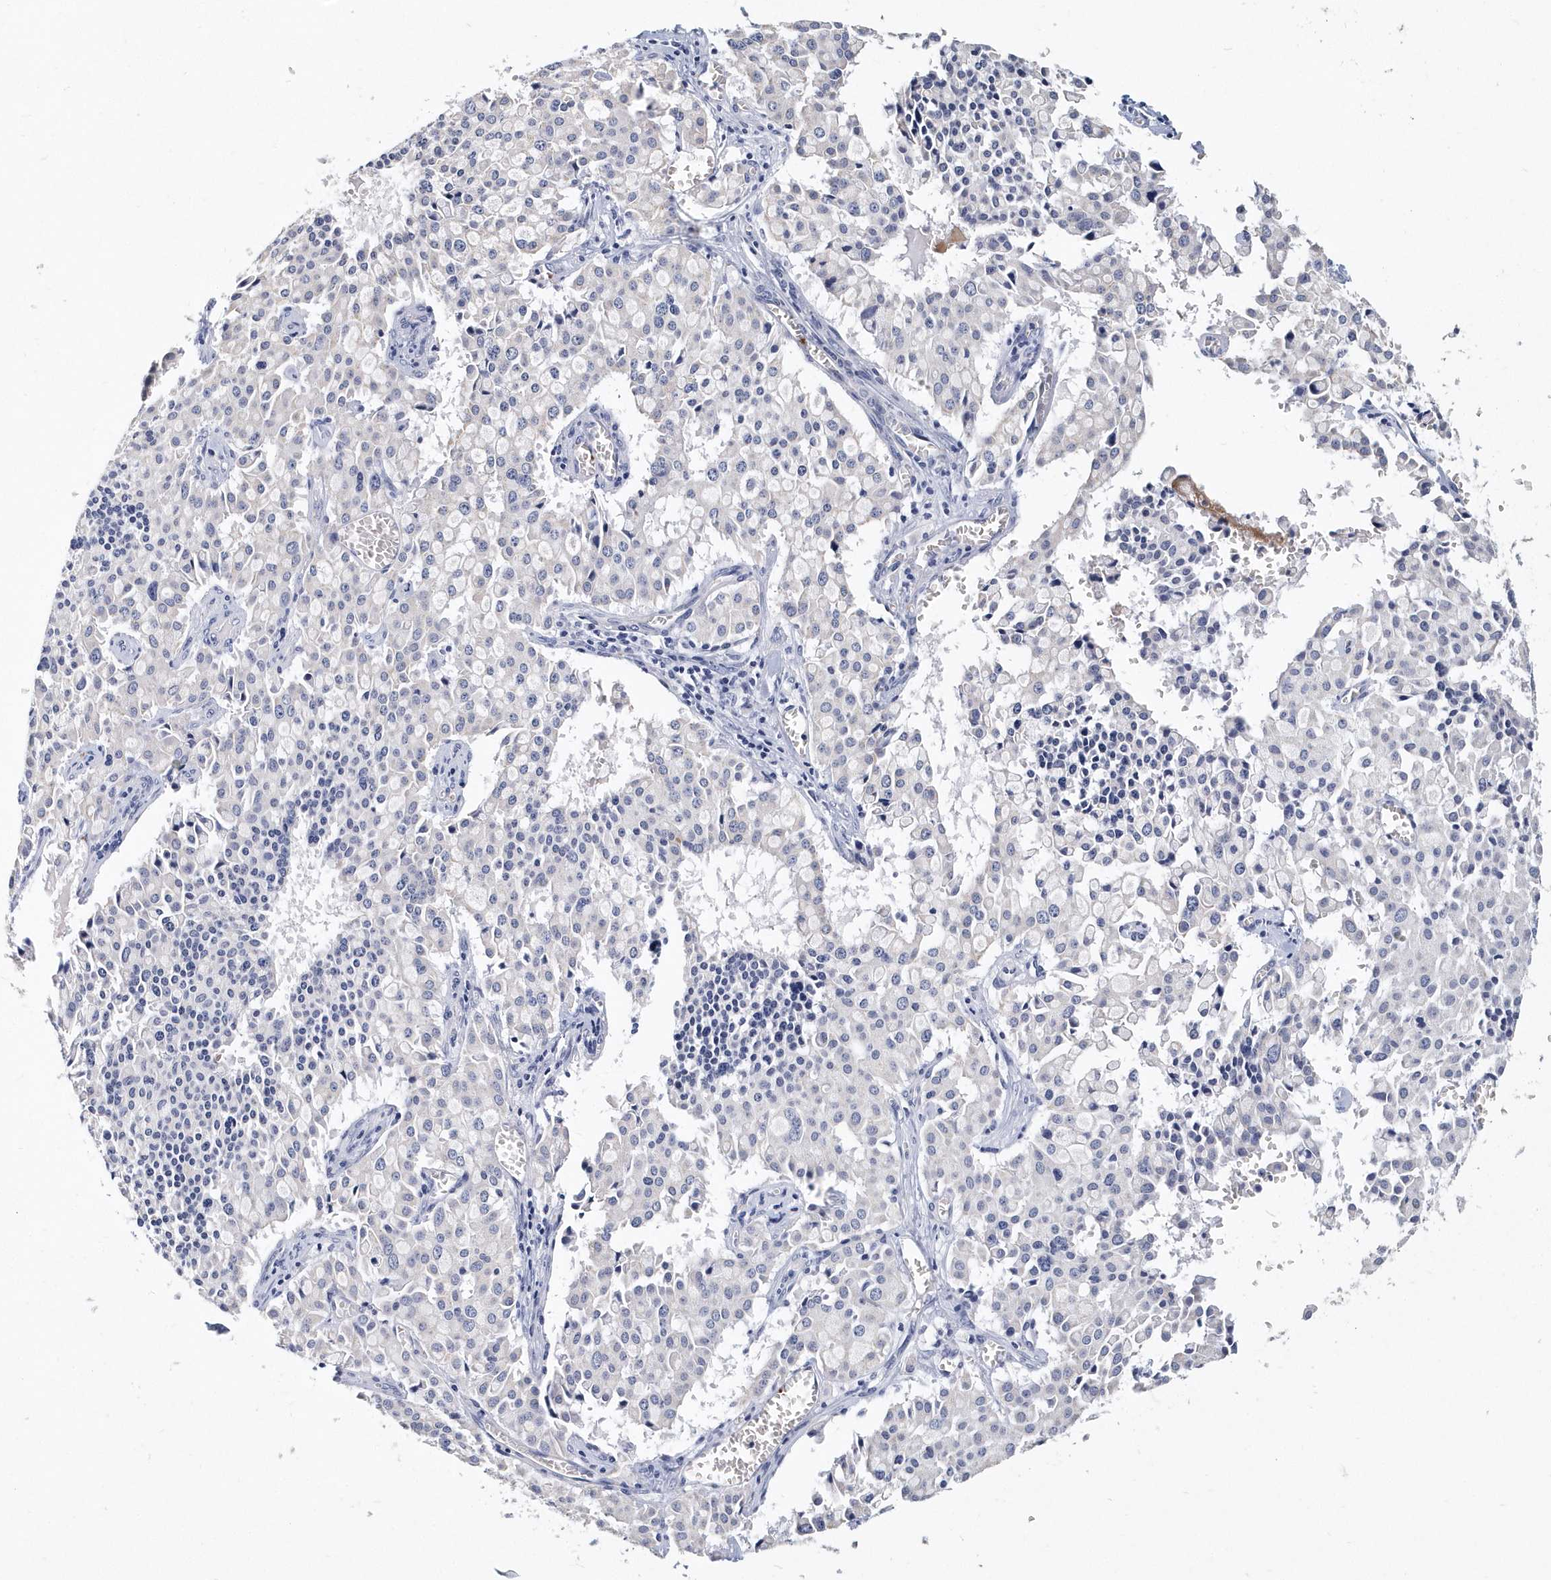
{"staining": {"intensity": "negative", "quantity": "none", "location": "none"}, "tissue": "pancreatic cancer", "cell_type": "Tumor cells", "image_type": "cancer", "snomed": [{"axis": "morphology", "description": "Adenocarcinoma, NOS"}, {"axis": "topography", "description": "Pancreas"}], "caption": "Immunohistochemistry (IHC) micrograph of neoplastic tissue: adenocarcinoma (pancreatic) stained with DAB reveals no significant protein staining in tumor cells.", "gene": "ITGA2B", "patient": {"sex": "male", "age": 65}}